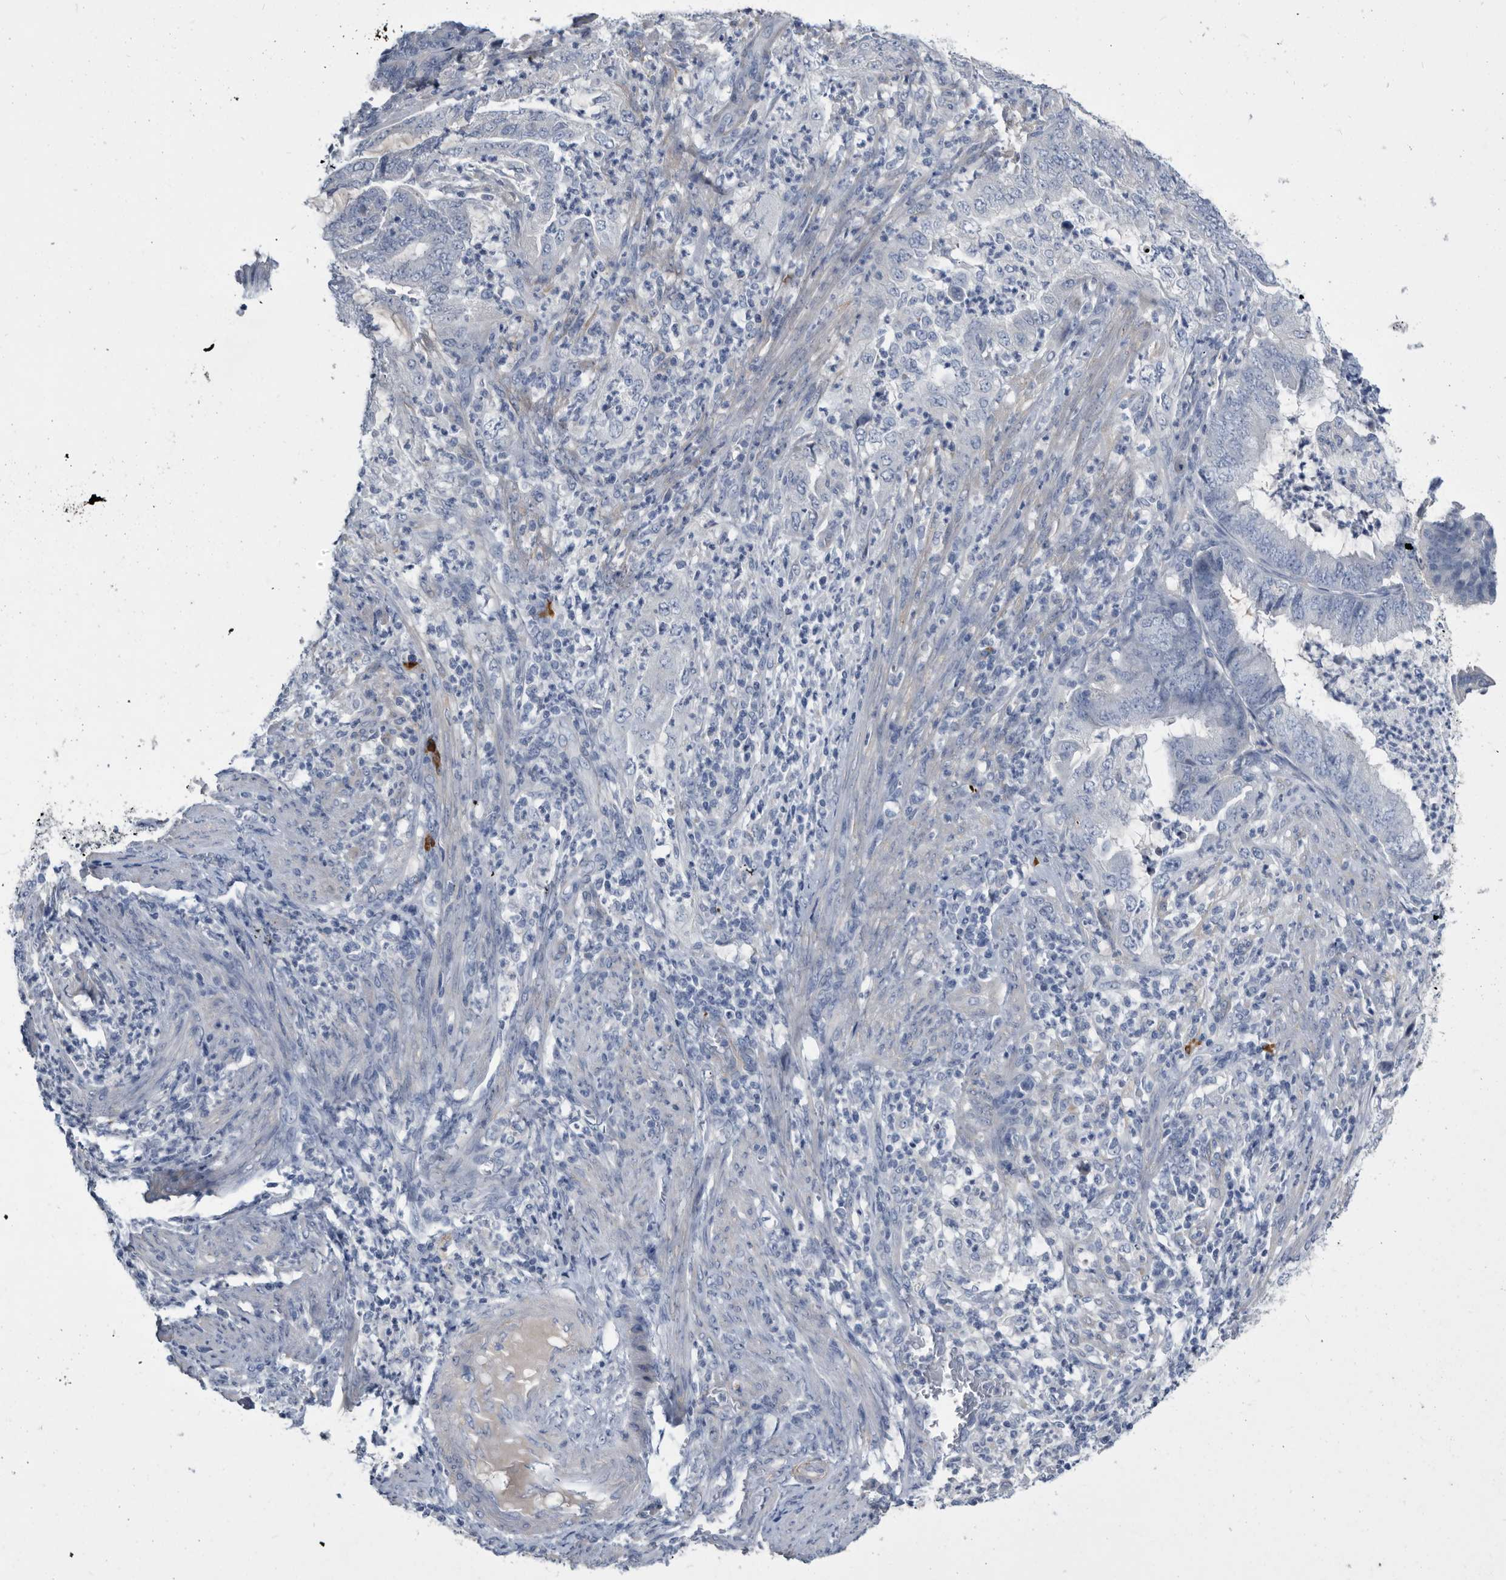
{"staining": {"intensity": "negative", "quantity": "none", "location": "none"}, "tissue": "endometrial cancer", "cell_type": "Tumor cells", "image_type": "cancer", "snomed": [{"axis": "morphology", "description": "Adenocarcinoma, NOS"}, {"axis": "topography", "description": "Endometrium"}], "caption": "High magnification brightfield microscopy of endometrial adenocarcinoma stained with DAB (brown) and counterstained with hematoxylin (blue): tumor cells show no significant expression.", "gene": "BTBD6", "patient": {"sex": "female", "age": 51}}